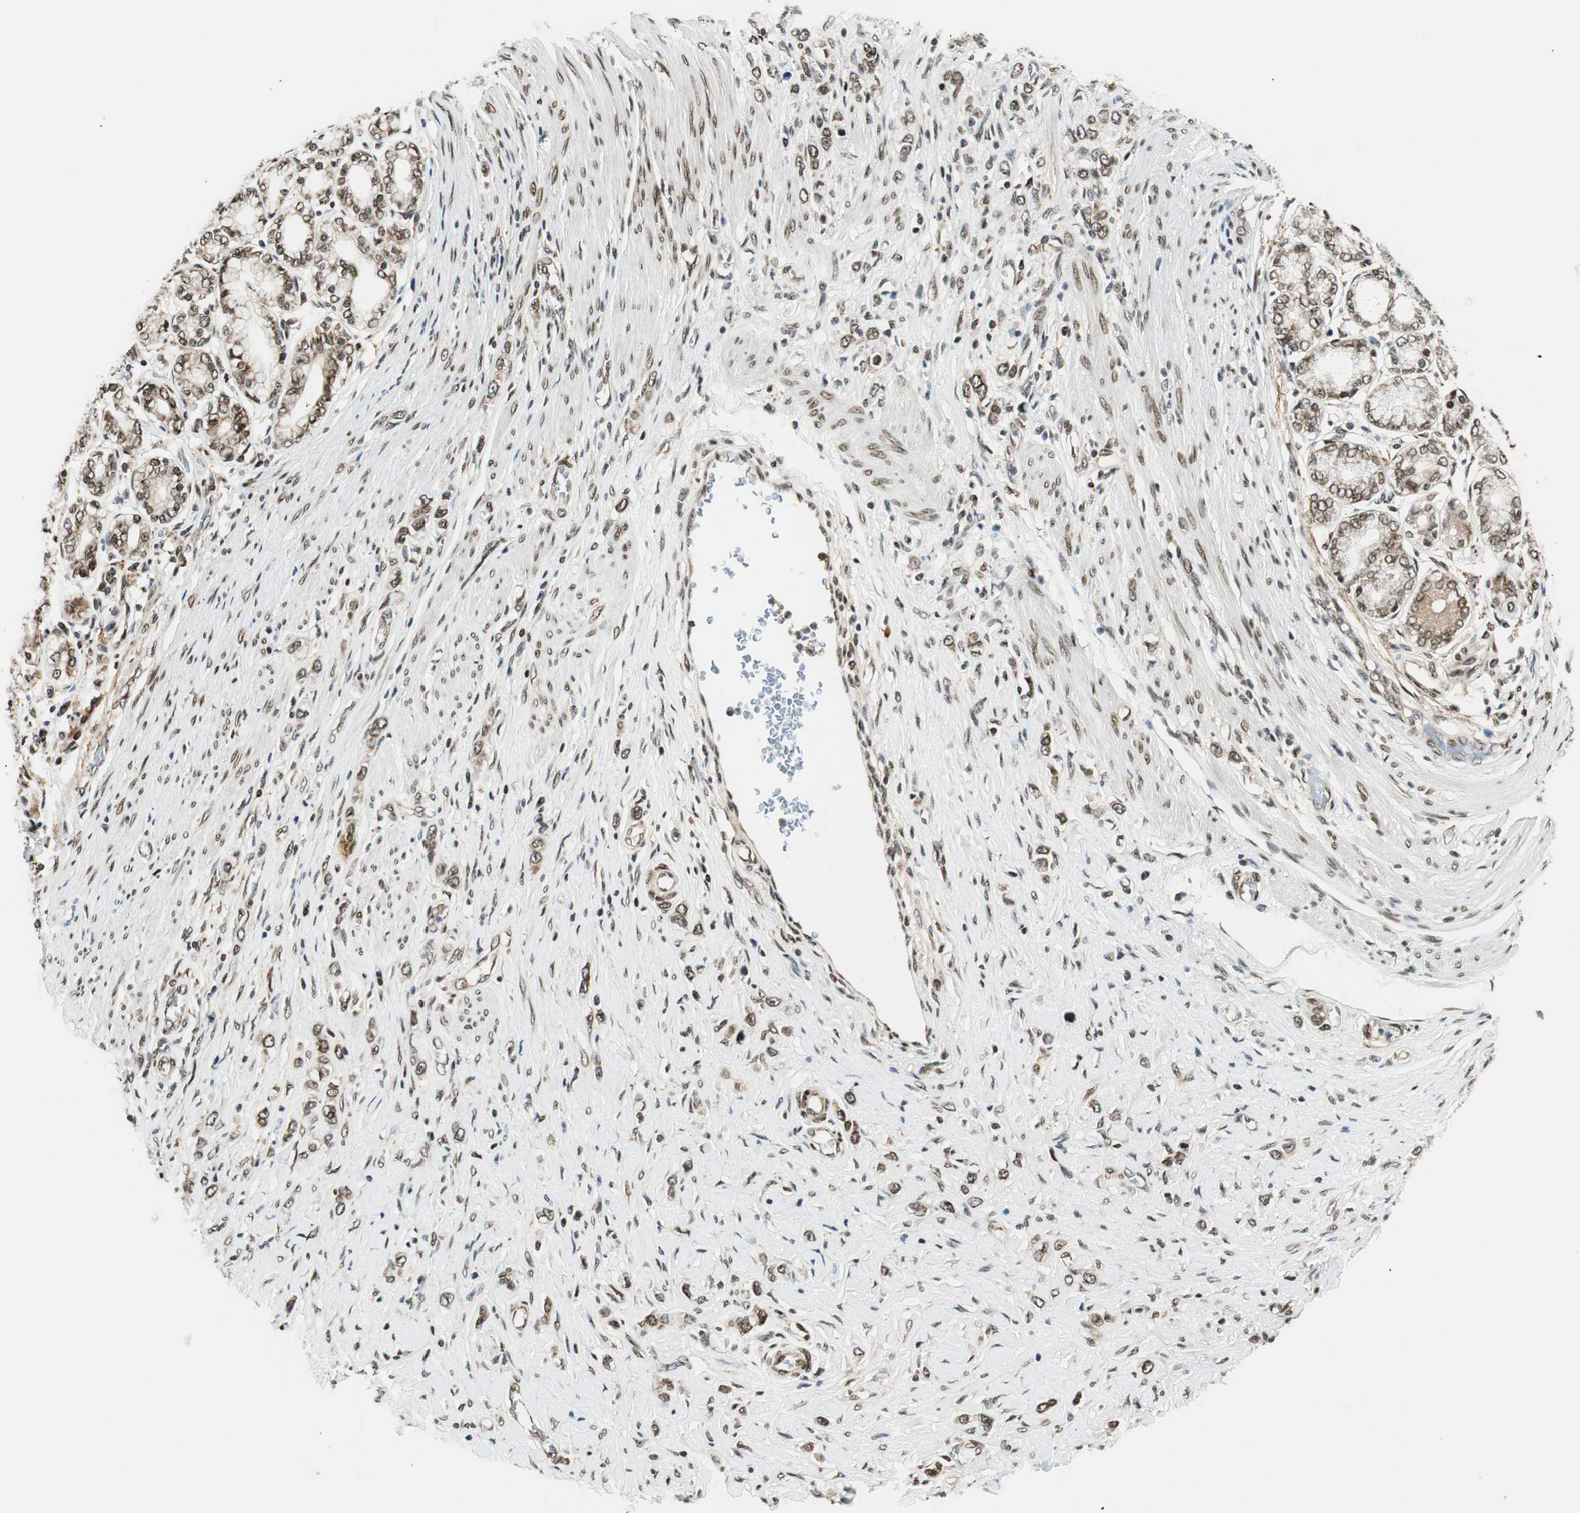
{"staining": {"intensity": "moderate", "quantity": ">75%", "location": "nuclear"}, "tissue": "stomach cancer", "cell_type": "Tumor cells", "image_type": "cancer", "snomed": [{"axis": "morphology", "description": "Normal tissue, NOS"}, {"axis": "morphology", "description": "Adenocarcinoma, NOS"}, {"axis": "topography", "description": "Stomach, upper"}, {"axis": "topography", "description": "Stomach"}], "caption": "Immunohistochemistry micrograph of human adenocarcinoma (stomach) stained for a protein (brown), which exhibits medium levels of moderate nuclear staining in approximately >75% of tumor cells.", "gene": "RING1", "patient": {"sex": "female", "age": 65}}